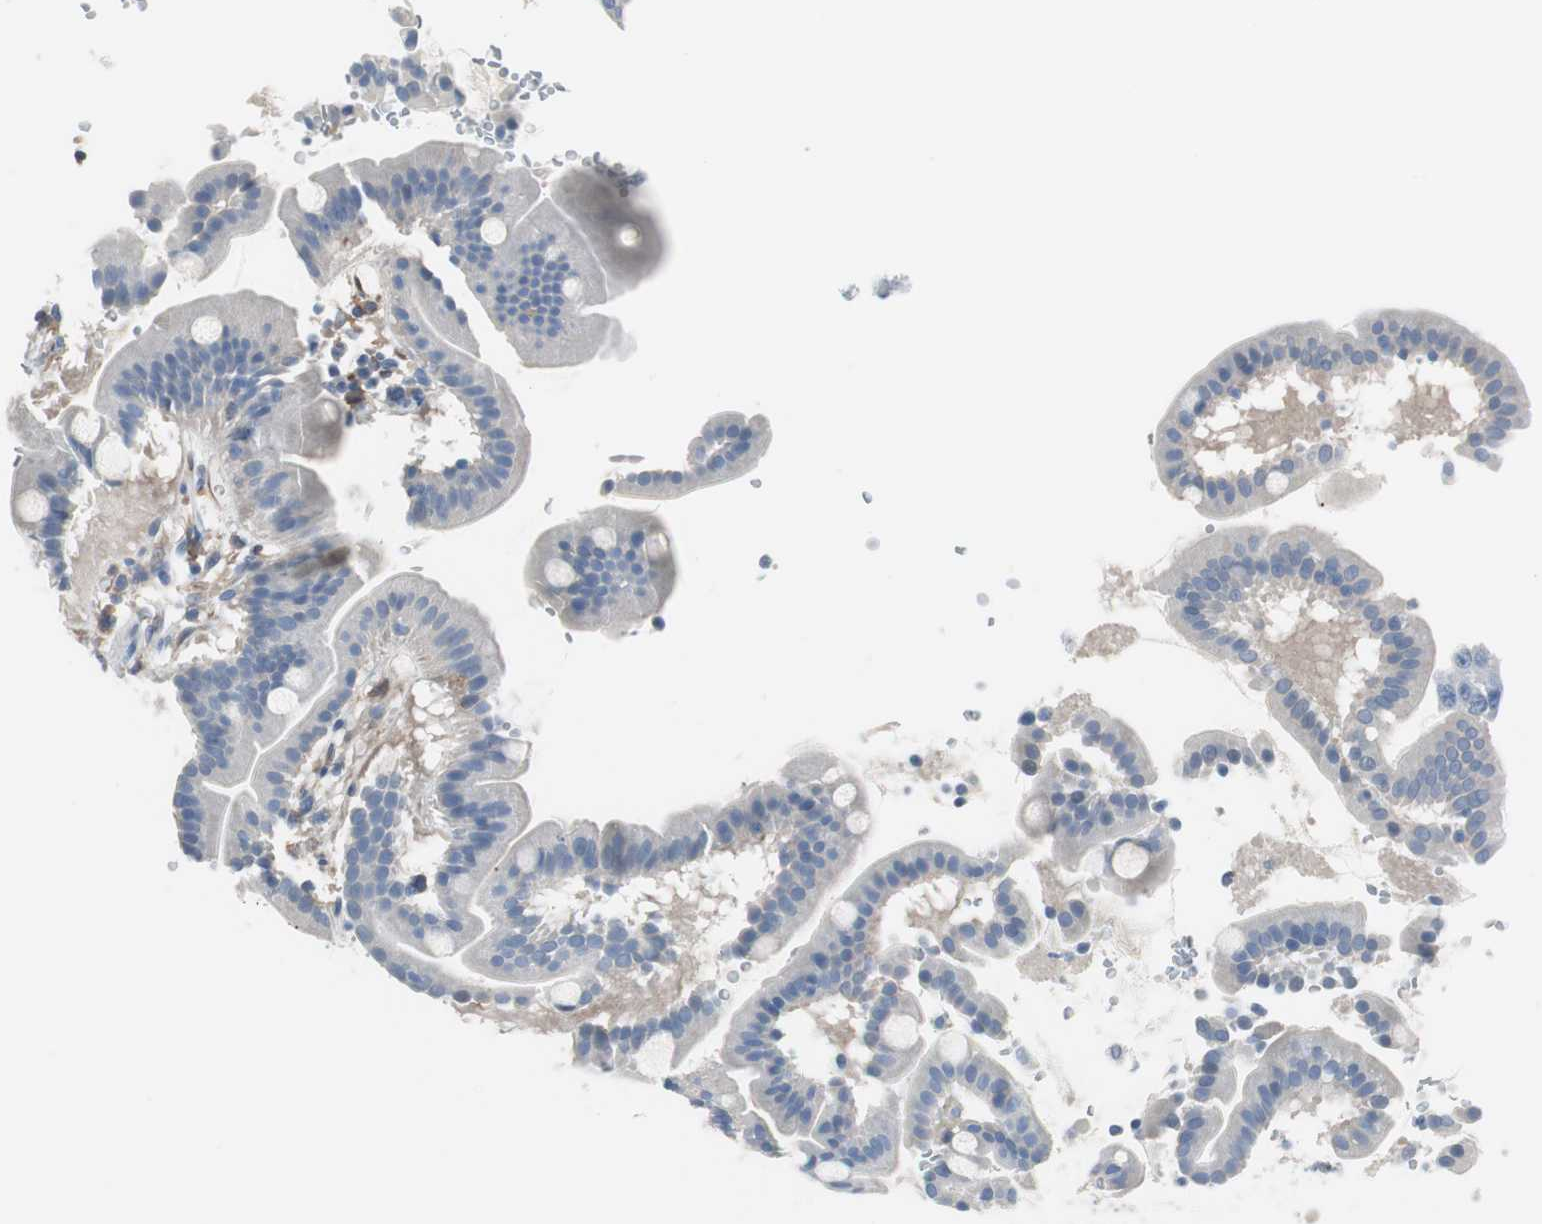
{"staining": {"intensity": "weak", "quantity": "25%-75%", "location": "cytoplasmic/membranous"}, "tissue": "duodenum", "cell_type": "Glandular cells", "image_type": "normal", "snomed": [{"axis": "morphology", "description": "Normal tissue, NOS"}, {"axis": "topography", "description": "Duodenum"}], "caption": "Protein staining of normal duodenum displays weak cytoplasmic/membranous staining in about 25%-75% of glandular cells.", "gene": "SWAP70", "patient": {"sex": "male", "age": 50}}